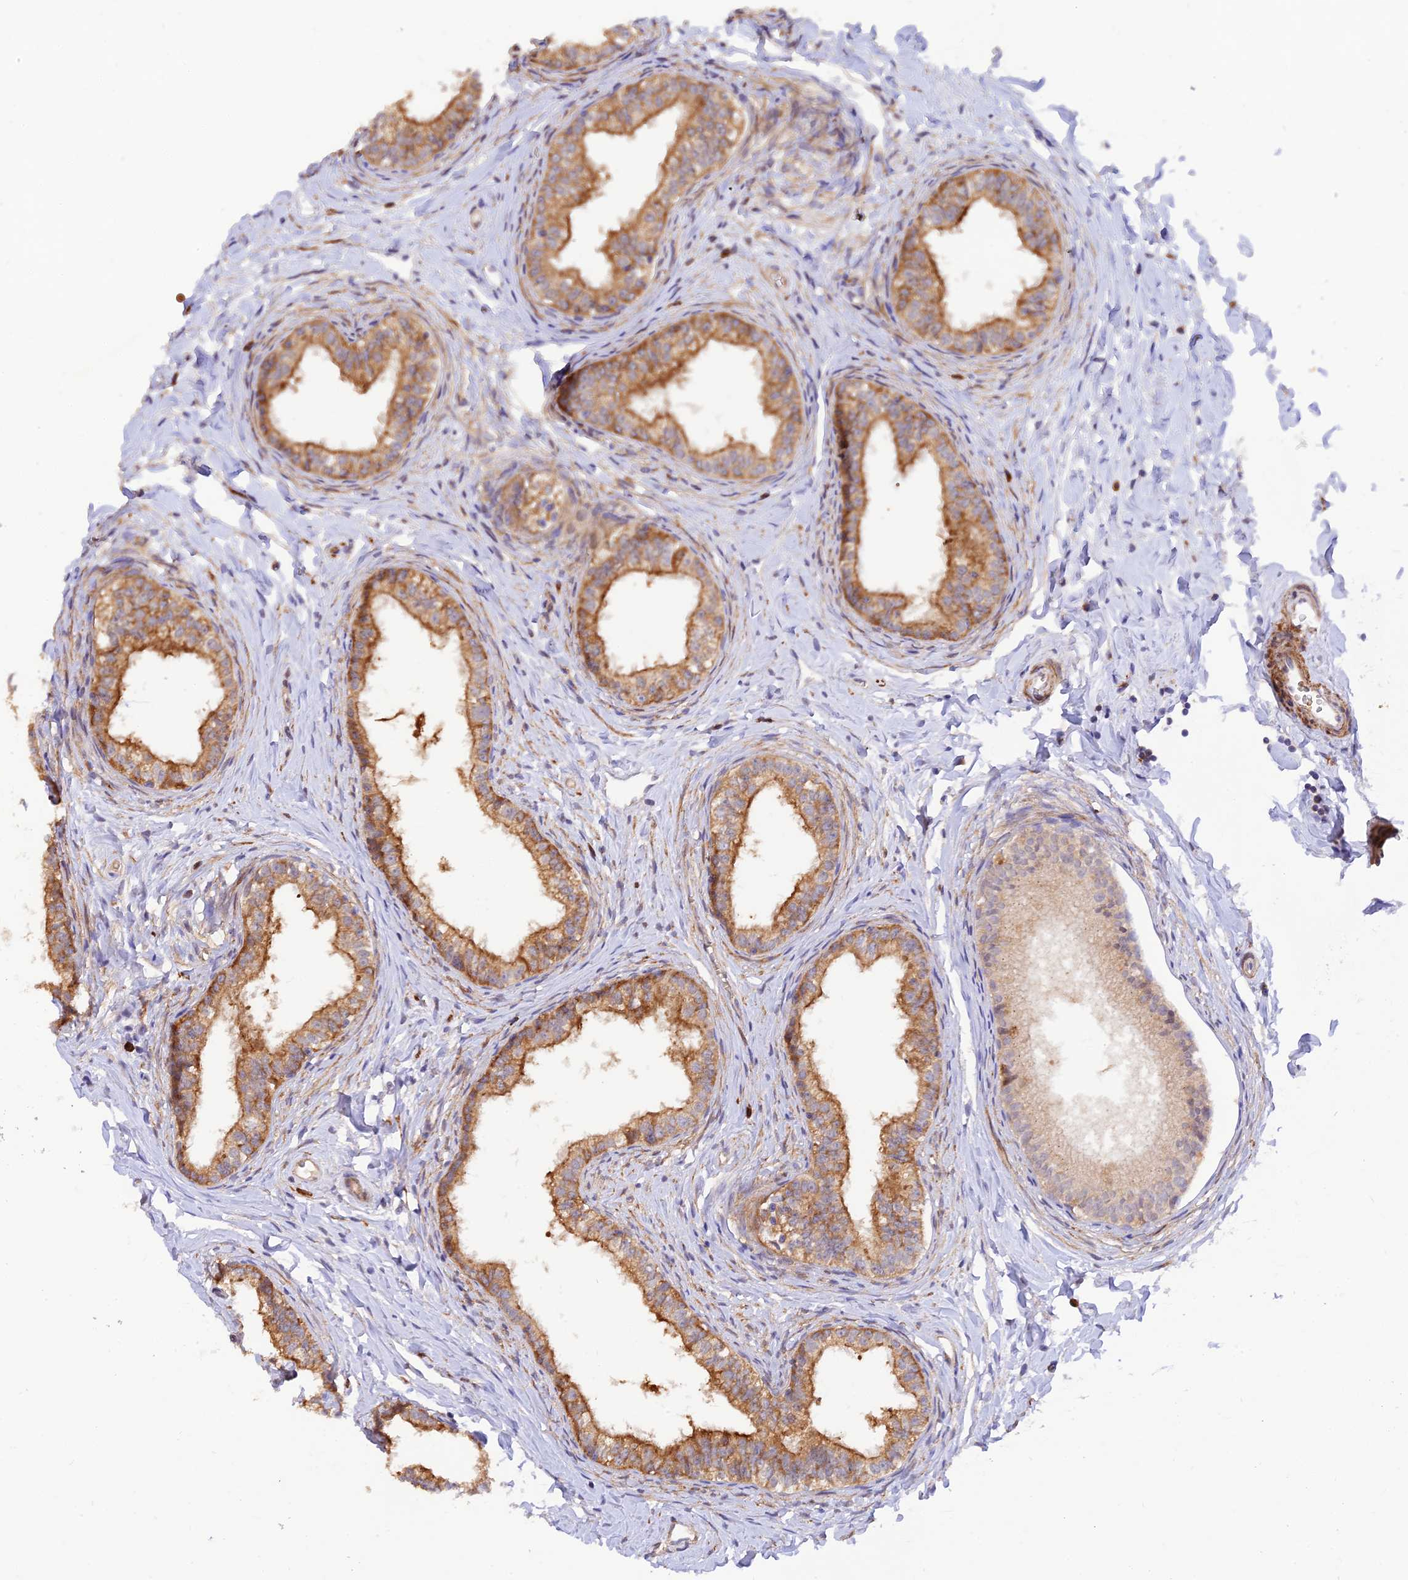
{"staining": {"intensity": "moderate", "quantity": ">75%", "location": "cytoplasmic/membranous"}, "tissue": "epididymis", "cell_type": "Glandular cells", "image_type": "normal", "snomed": [{"axis": "morphology", "description": "Normal tissue, NOS"}, {"axis": "topography", "description": "Epididymis"}], "caption": "Protein analysis of benign epididymis shows moderate cytoplasmic/membranous staining in approximately >75% of glandular cells. The staining is performed using DAB brown chromogen to label protein expression. The nuclei are counter-stained blue using hematoxylin.", "gene": "WDFY4", "patient": {"sex": "male", "age": 34}}